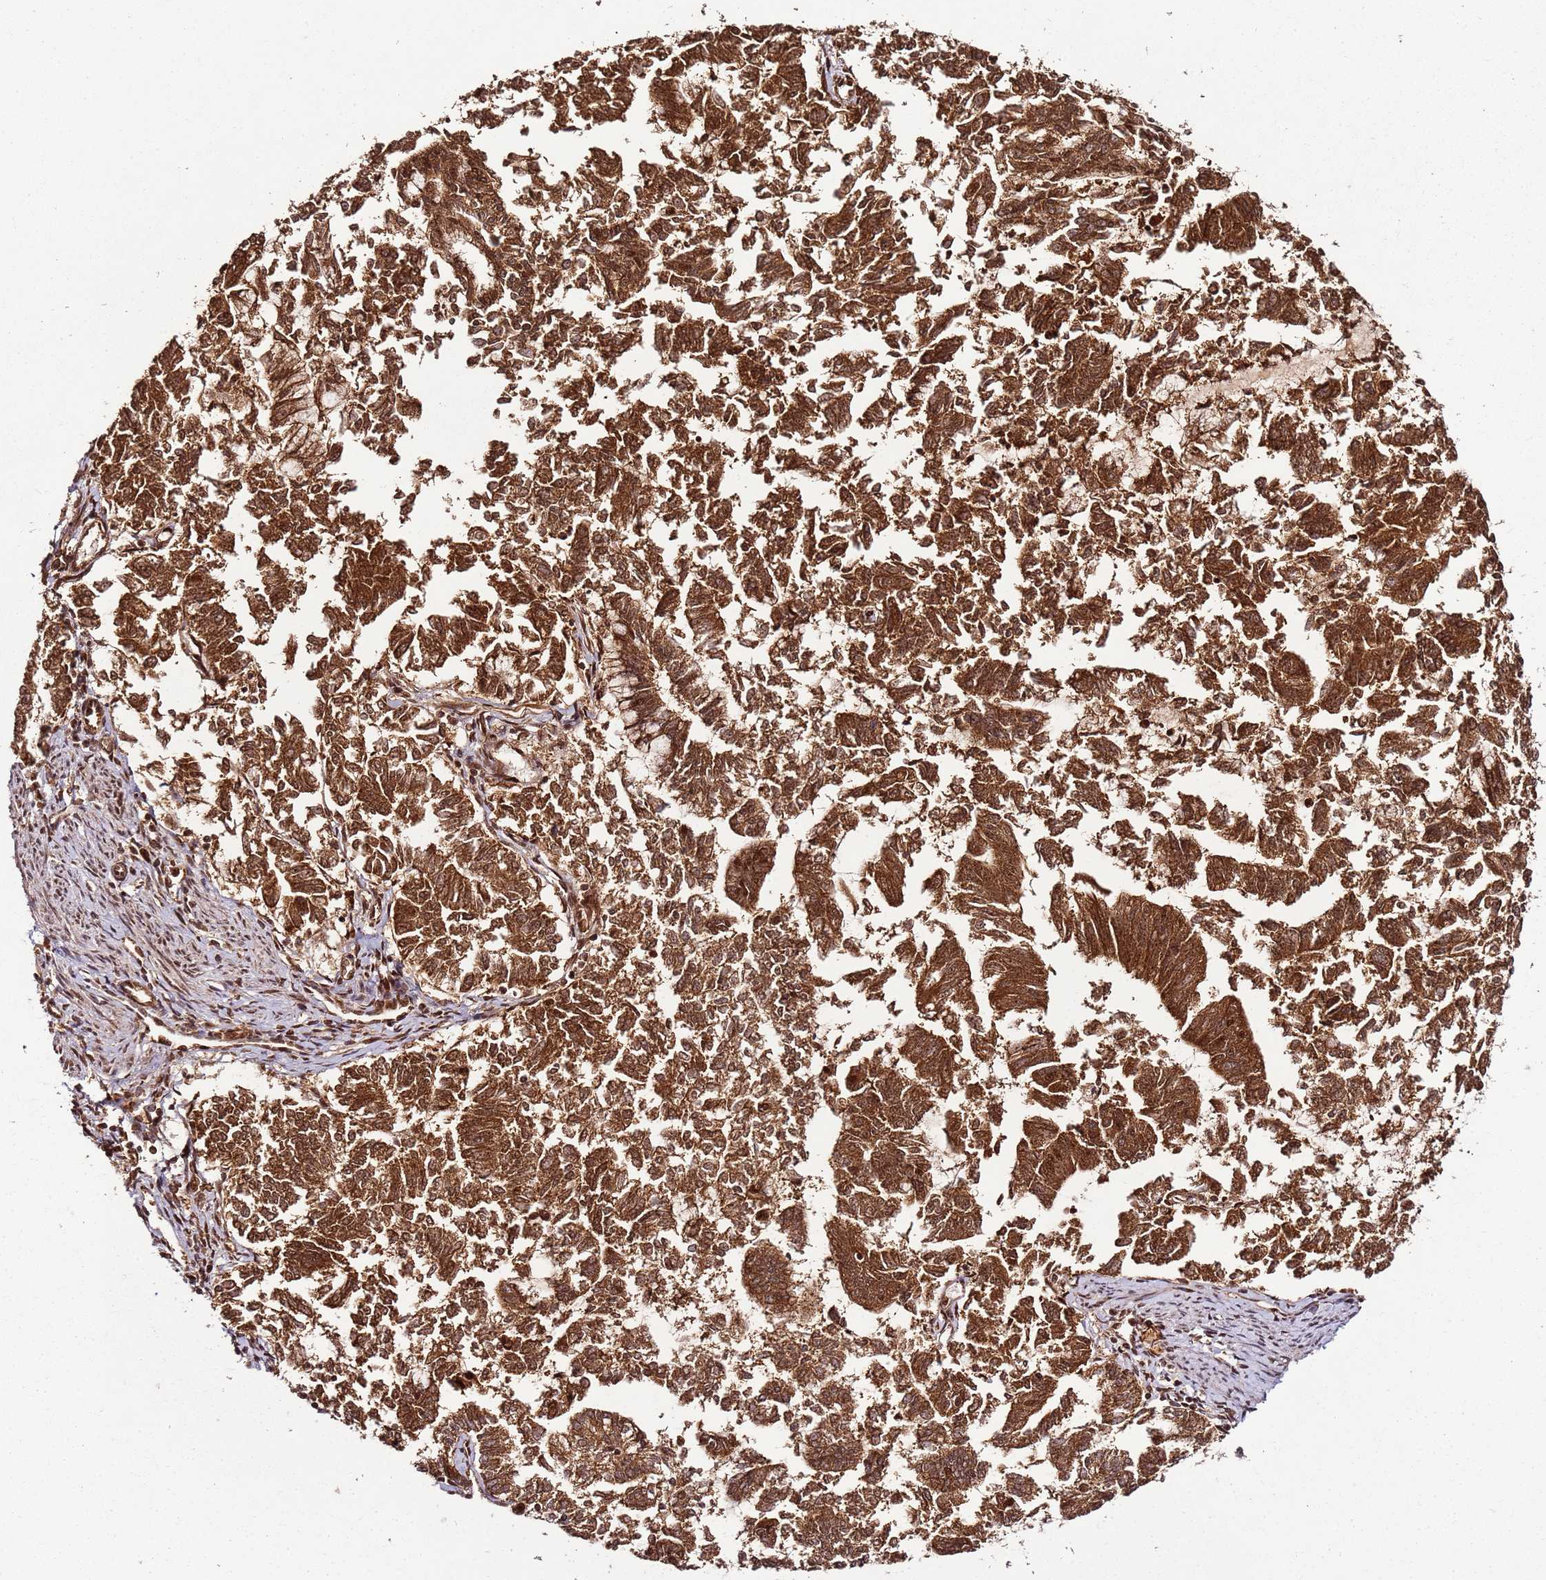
{"staining": {"intensity": "strong", "quantity": ">75%", "location": "cytoplasmic/membranous,nuclear"}, "tissue": "endometrial cancer", "cell_type": "Tumor cells", "image_type": "cancer", "snomed": [{"axis": "morphology", "description": "Adenocarcinoma, NOS"}, {"axis": "topography", "description": "Endometrium"}], "caption": "Strong cytoplasmic/membranous and nuclear staining is present in about >75% of tumor cells in endometrial adenocarcinoma. The staining is performed using DAB (3,3'-diaminobenzidine) brown chromogen to label protein expression. The nuclei are counter-stained blue using hematoxylin.", "gene": "XRN2", "patient": {"sex": "female", "age": 79}}